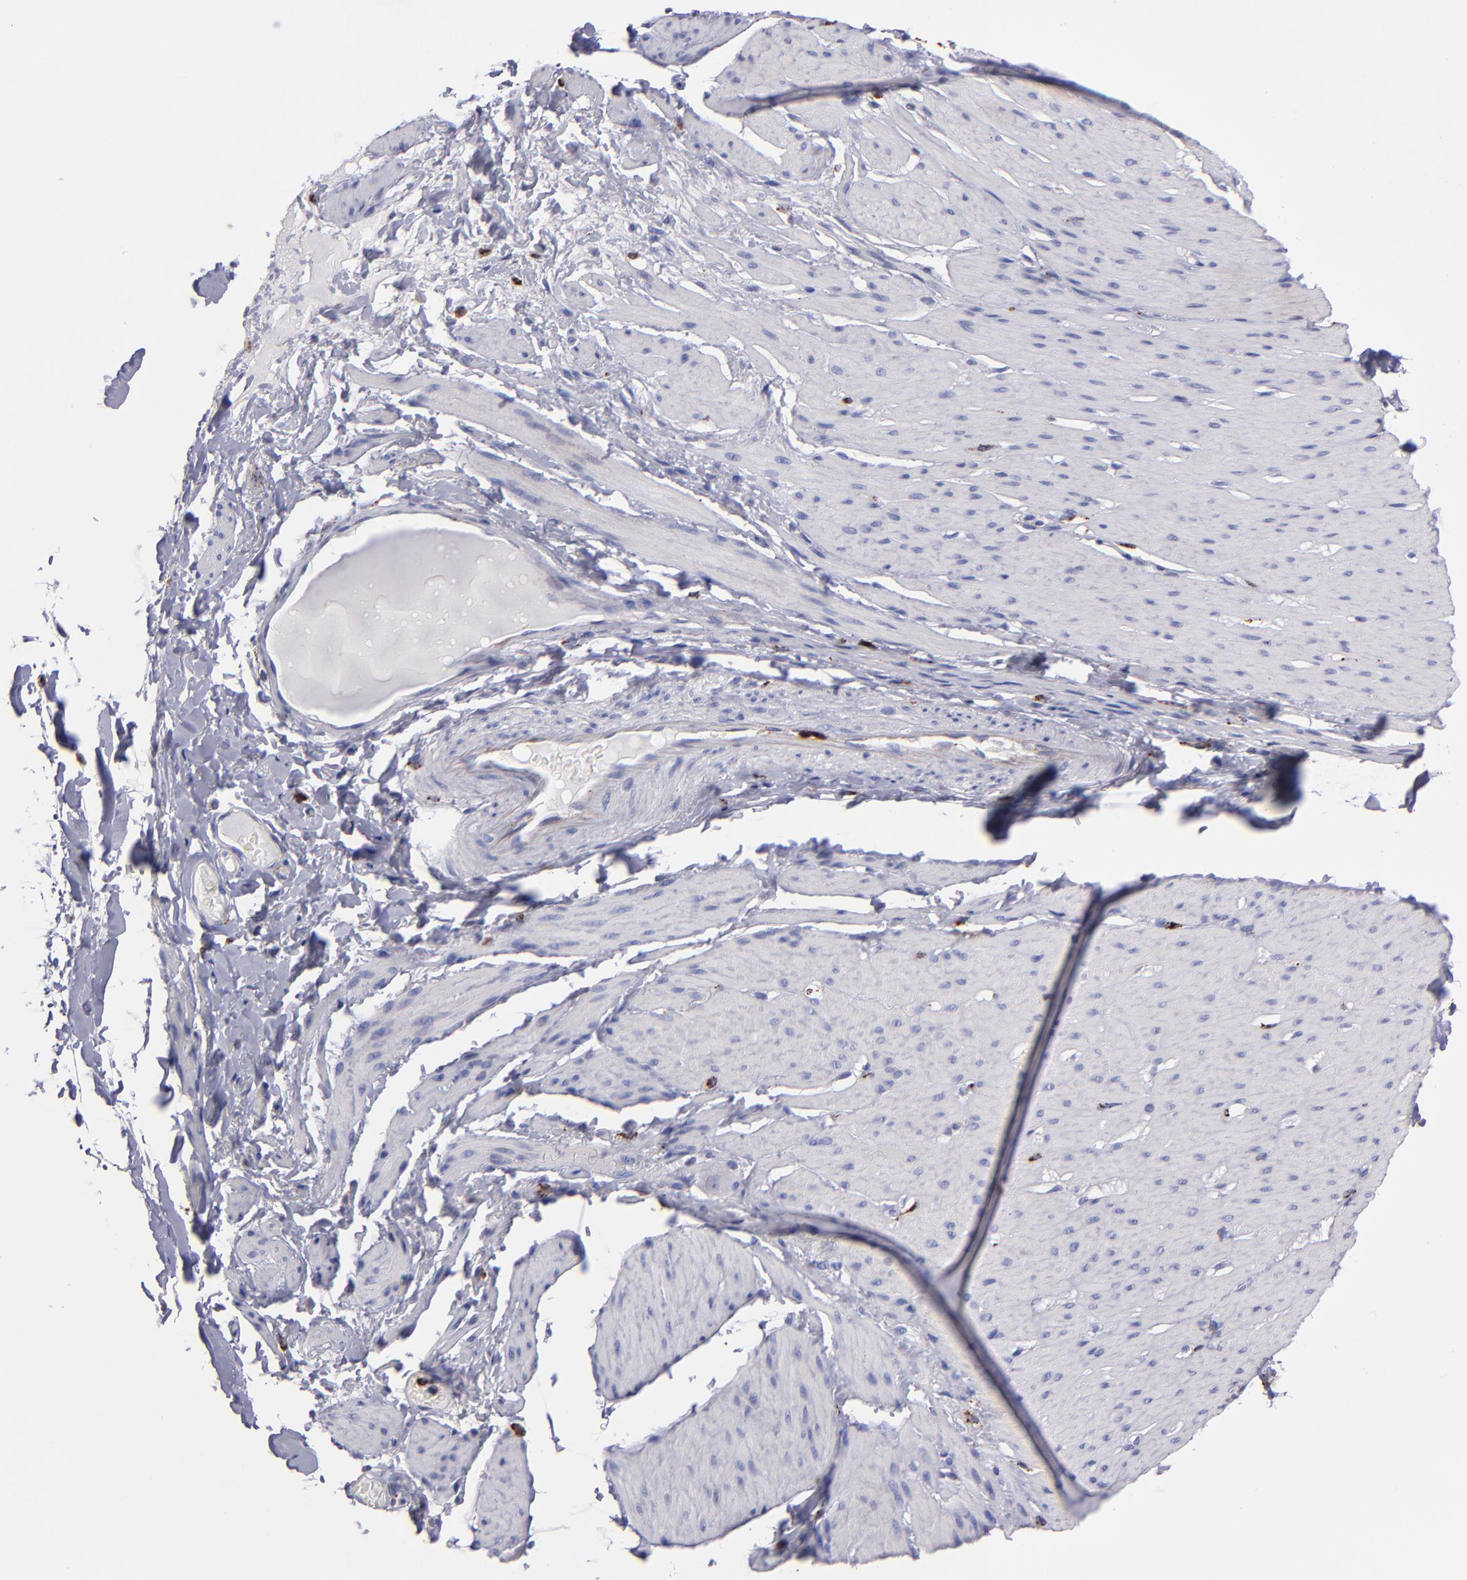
{"staining": {"intensity": "negative", "quantity": "none", "location": "none"}, "tissue": "smooth muscle", "cell_type": "Smooth muscle cells", "image_type": "normal", "snomed": [{"axis": "morphology", "description": "Normal tissue, NOS"}, {"axis": "topography", "description": "Smooth muscle"}, {"axis": "topography", "description": "Colon"}], "caption": "High power microscopy image of an immunohistochemistry histopathology image of normal smooth muscle, revealing no significant staining in smooth muscle cells.", "gene": "CTSS", "patient": {"sex": "male", "age": 67}}